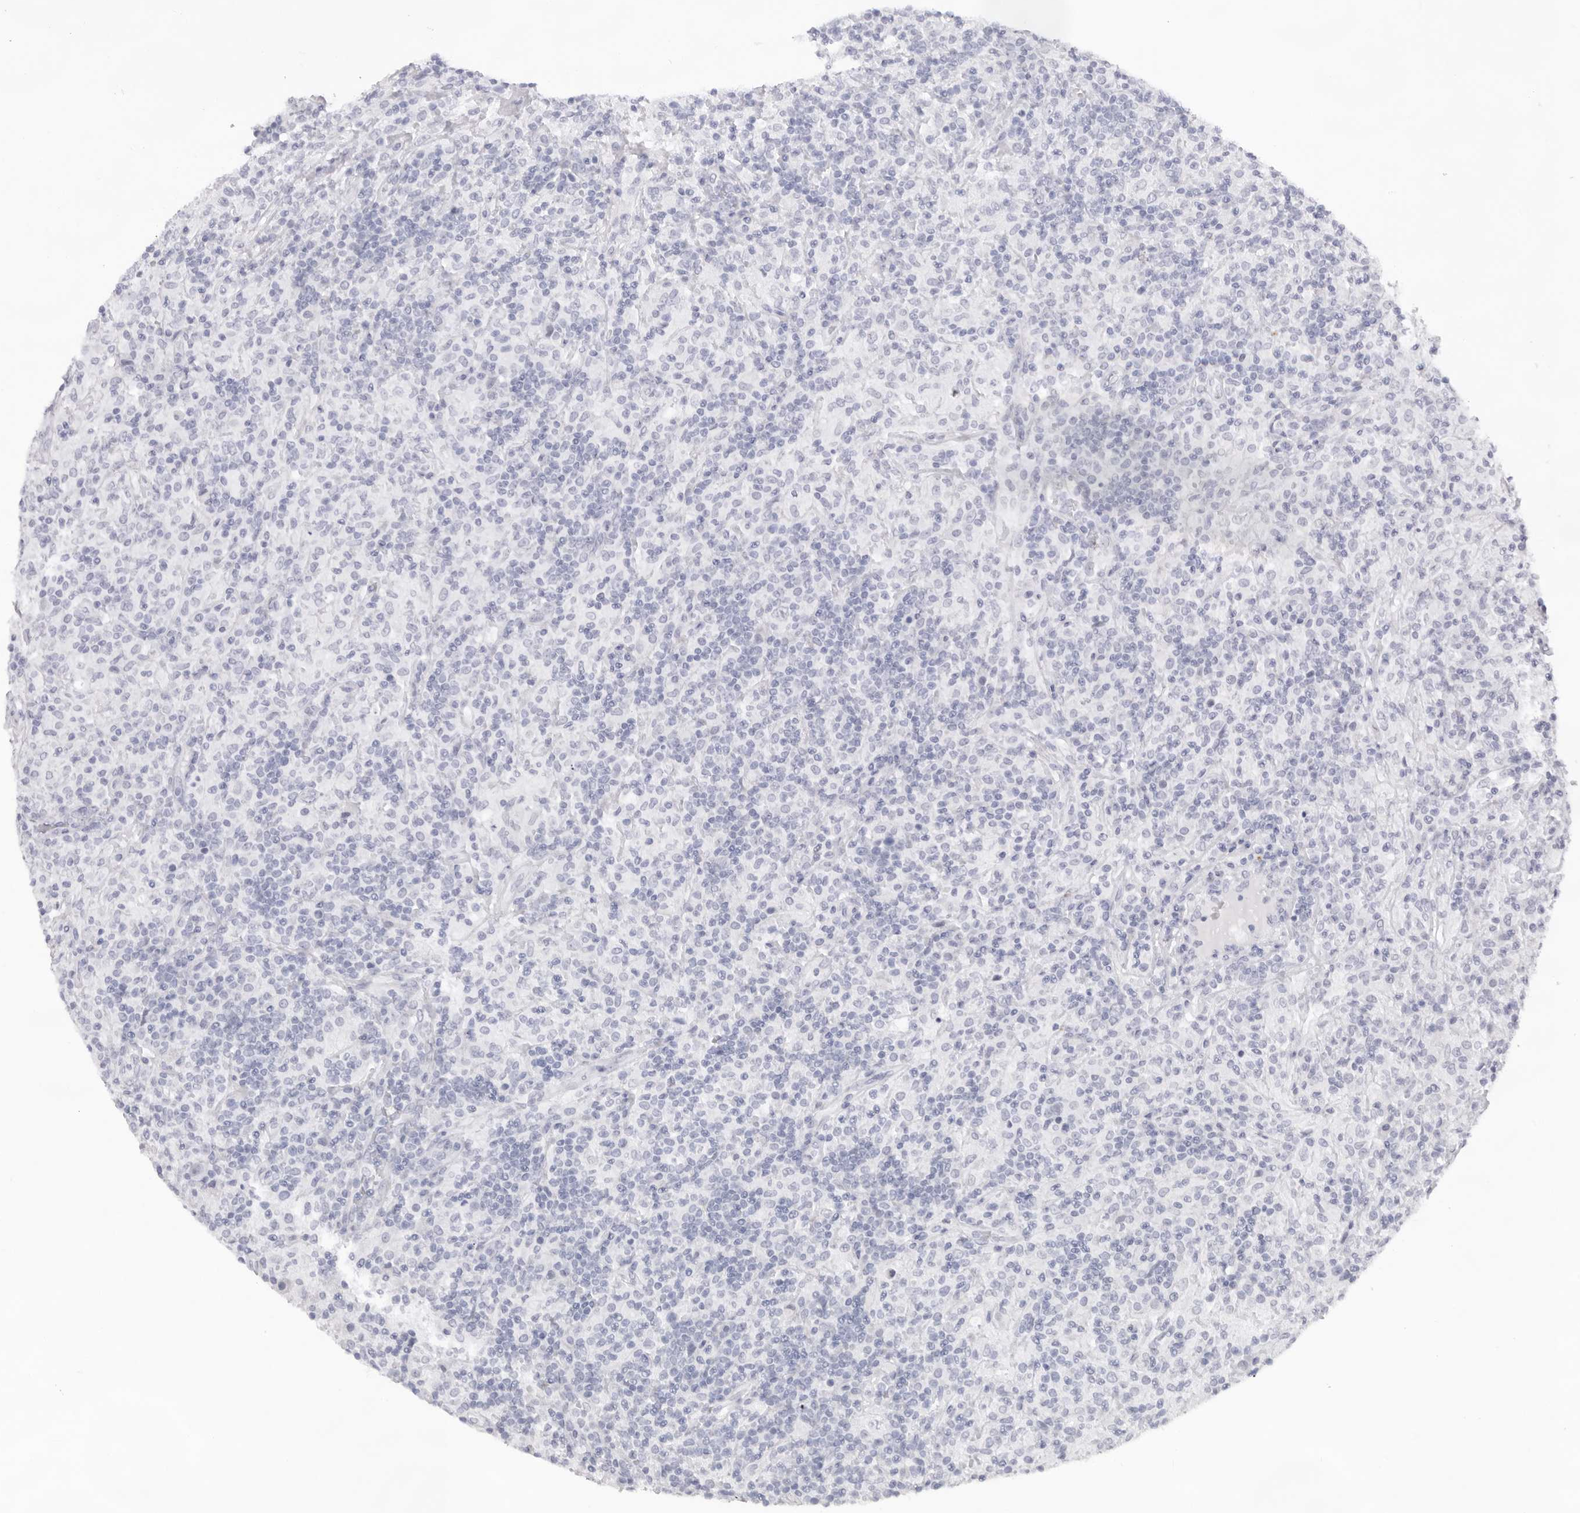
{"staining": {"intensity": "negative", "quantity": "none", "location": "none"}, "tissue": "lymphoma", "cell_type": "Tumor cells", "image_type": "cancer", "snomed": [{"axis": "morphology", "description": "Hodgkin's disease, NOS"}, {"axis": "topography", "description": "Lymph node"}], "caption": "Tumor cells are negative for brown protein staining in lymphoma.", "gene": "KLK12", "patient": {"sex": "male", "age": 70}}